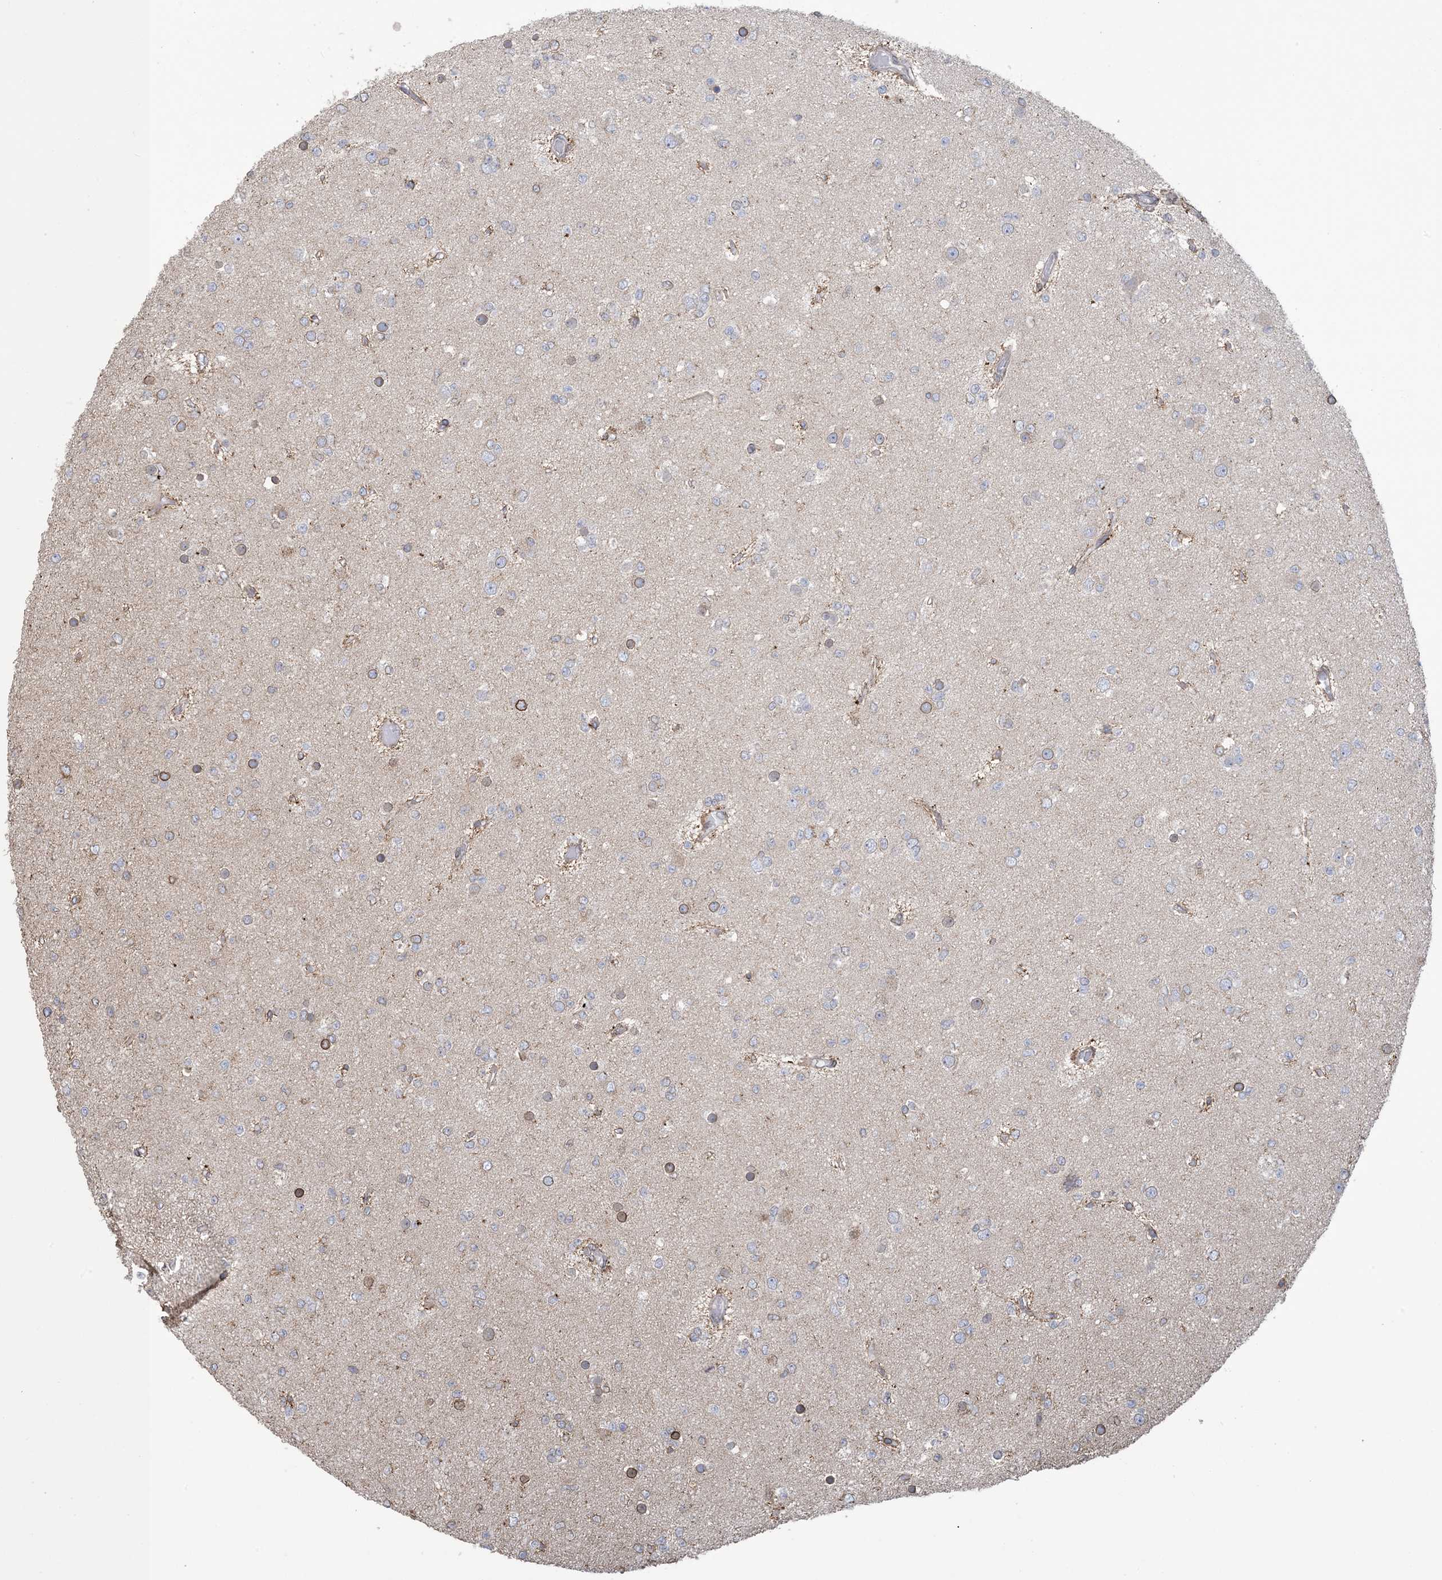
{"staining": {"intensity": "moderate", "quantity": "<25%", "location": "nuclear"}, "tissue": "glioma", "cell_type": "Tumor cells", "image_type": "cancer", "snomed": [{"axis": "morphology", "description": "Glioma, malignant, Low grade"}, {"axis": "topography", "description": "Brain"}], "caption": "This photomicrograph shows IHC staining of human malignant low-grade glioma, with low moderate nuclear staining in approximately <25% of tumor cells.", "gene": "SHANK1", "patient": {"sex": "female", "age": 22}}